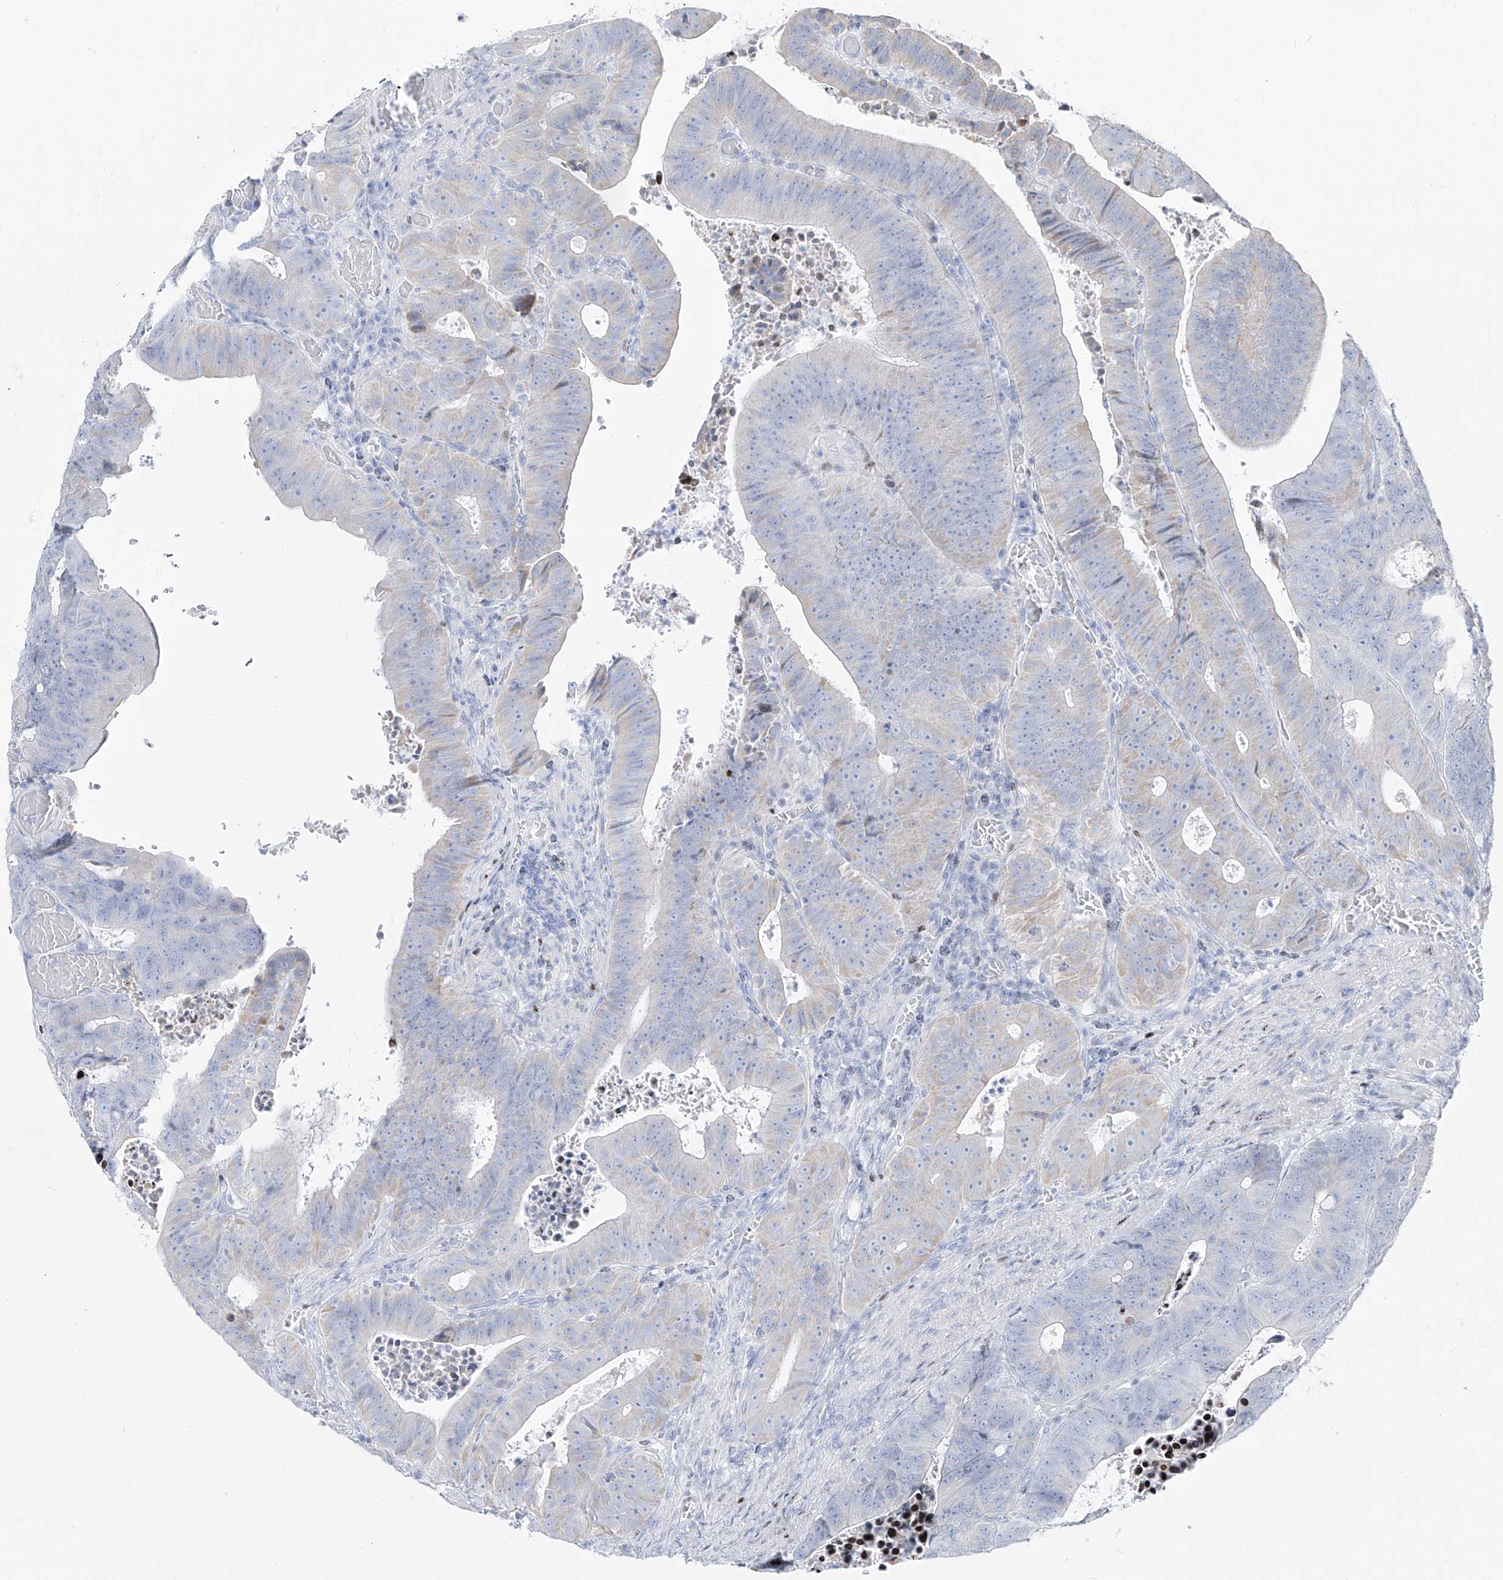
{"staining": {"intensity": "negative", "quantity": "none", "location": "none"}, "tissue": "colorectal cancer", "cell_type": "Tumor cells", "image_type": "cancer", "snomed": [{"axis": "morphology", "description": "Adenocarcinoma, NOS"}, {"axis": "topography", "description": "Colon"}], "caption": "Immunohistochemistry (IHC) of human colorectal cancer (adenocarcinoma) displays no expression in tumor cells. (DAB immunohistochemistry, high magnification).", "gene": "FRS3", "patient": {"sex": "male", "age": 87}}